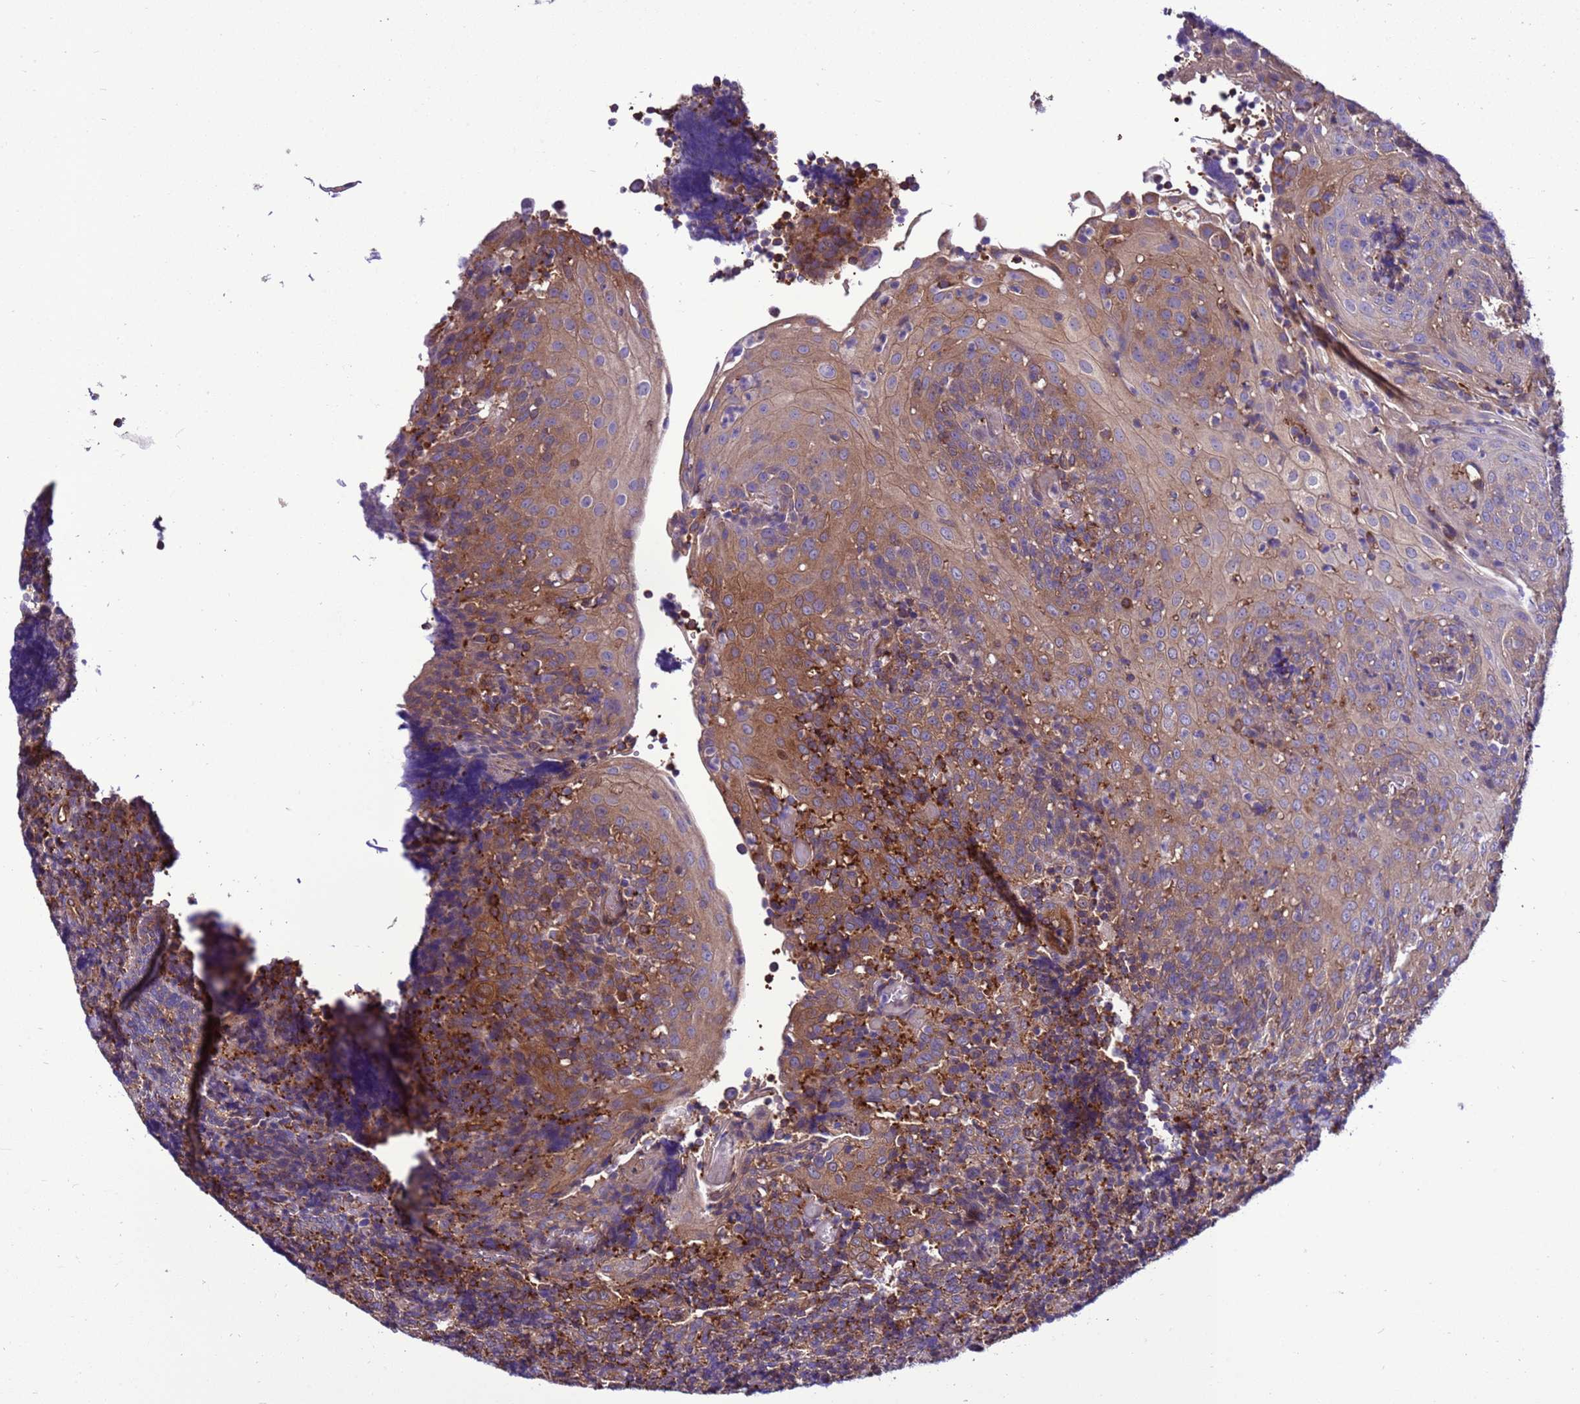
{"staining": {"intensity": "moderate", "quantity": ">75%", "location": "cytoplasmic/membranous"}, "tissue": "tonsil", "cell_type": "Germinal center cells", "image_type": "normal", "snomed": [{"axis": "morphology", "description": "Normal tissue, NOS"}, {"axis": "topography", "description": "Tonsil"}], "caption": "An image of tonsil stained for a protein reveals moderate cytoplasmic/membranous brown staining in germinal center cells. Using DAB (3,3'-diaminobenzidine) (brown) and hematoxylin (blue) stains, captured at high magnification using brightfield microscopy.", "gene": "RABEP2", "patient": {"sex": "female", "age": 19}}